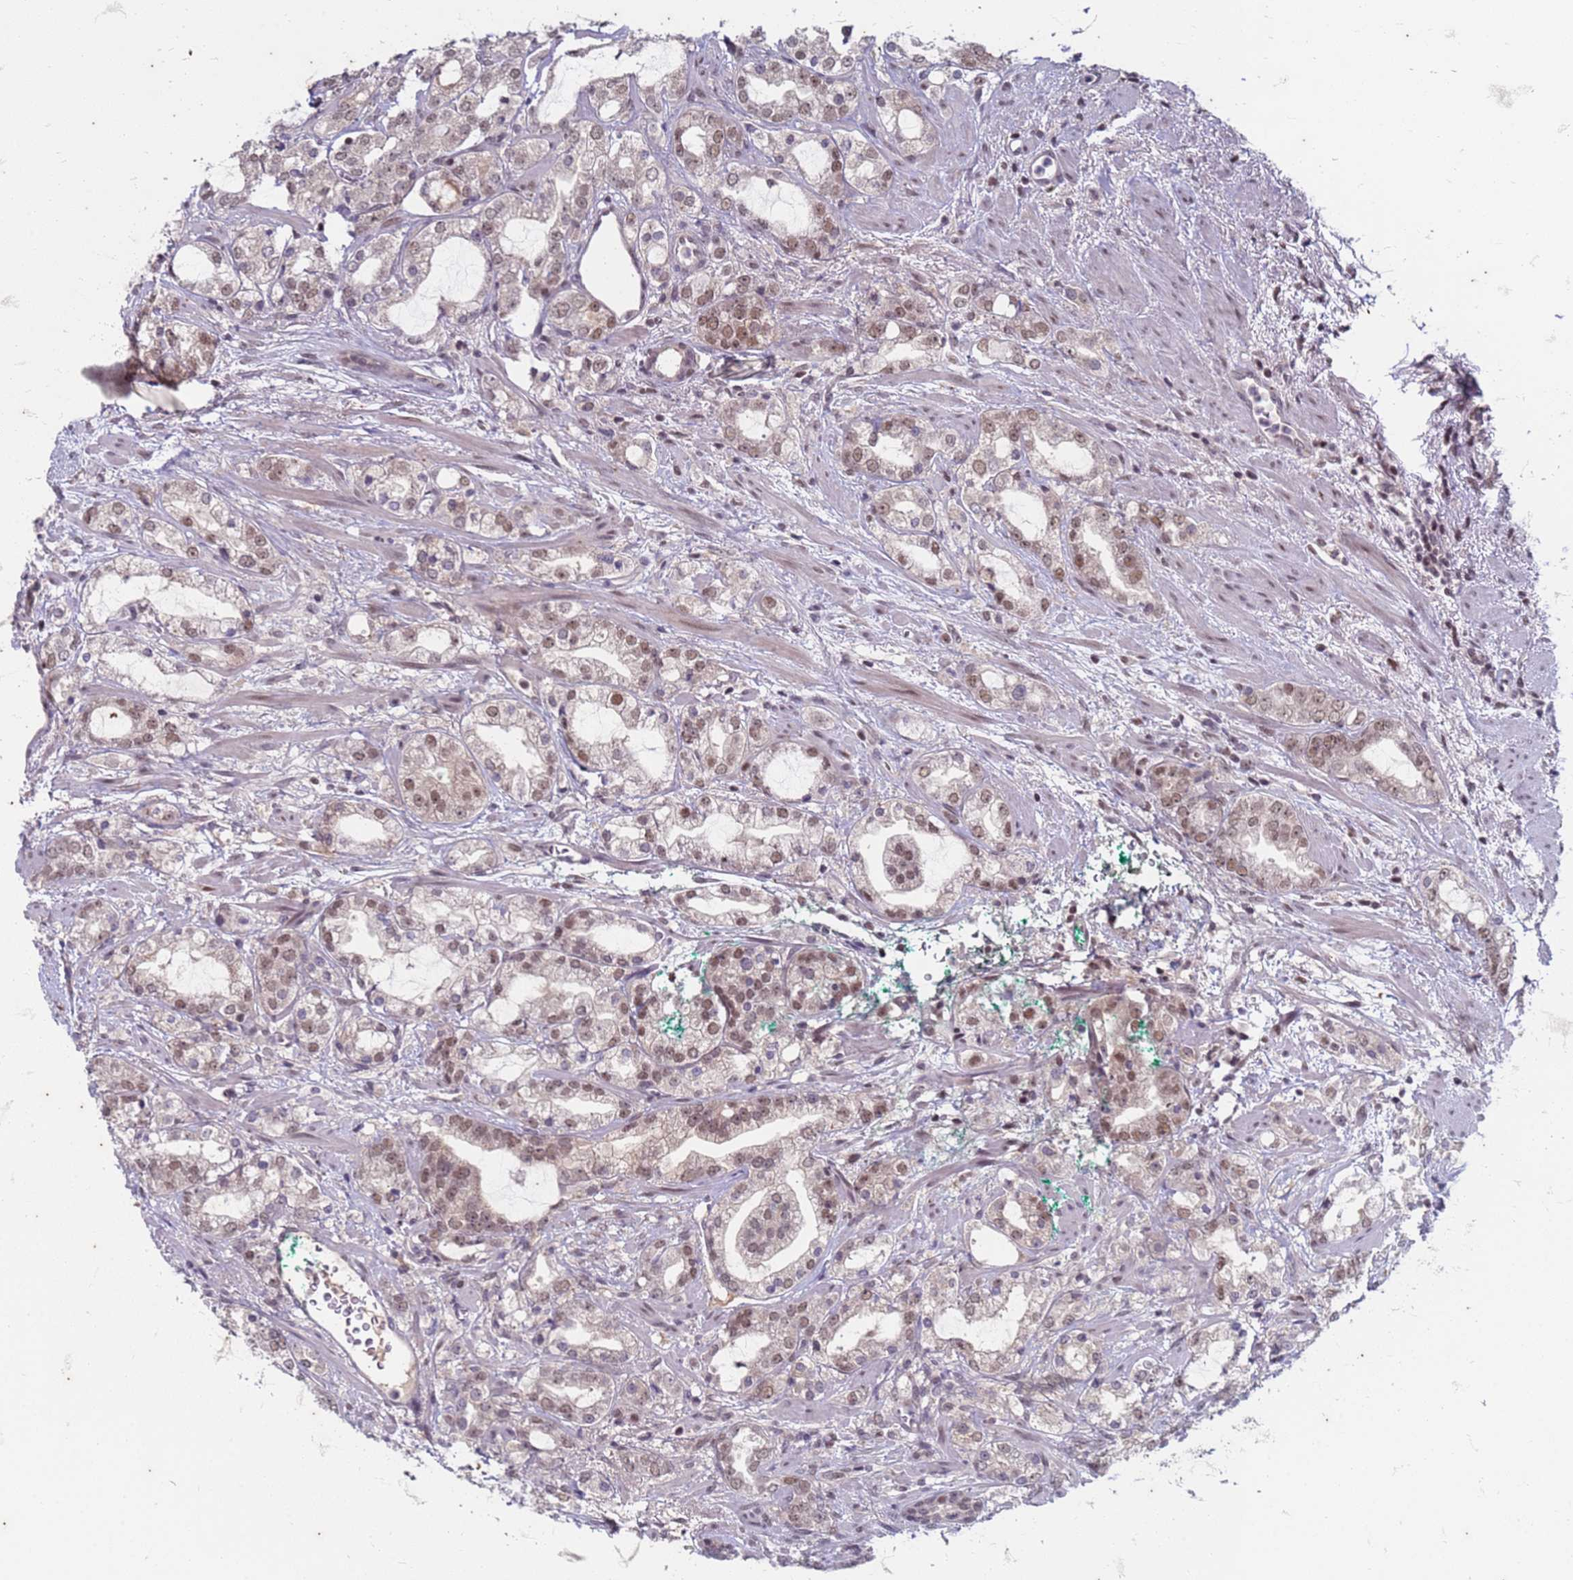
{"staining": {"intensity": "moderate", "quantity": ">75%", "location": "nuclear"}, "tissue": "prostate cancer", "cell_type": "Tumor cells", "image_type": "cancer", "snomed": [{"axis": "morphology", "description": "Adenocarcinoma, High grade"}, {"axis": "topography", "description": "Prostate"}], "caption": "Immunohistochemistry (IHC) image of neoplastic tissue: human prostate cancer stained using immunohistochemistry (IHC) demonstrates medium levels of moderate protein expression localized specifically in the nuclear of tumor cells, appearing as a nuclear brown color.", "gene": "TRMT6", "patient": {"sex": "male", "age": 64}}